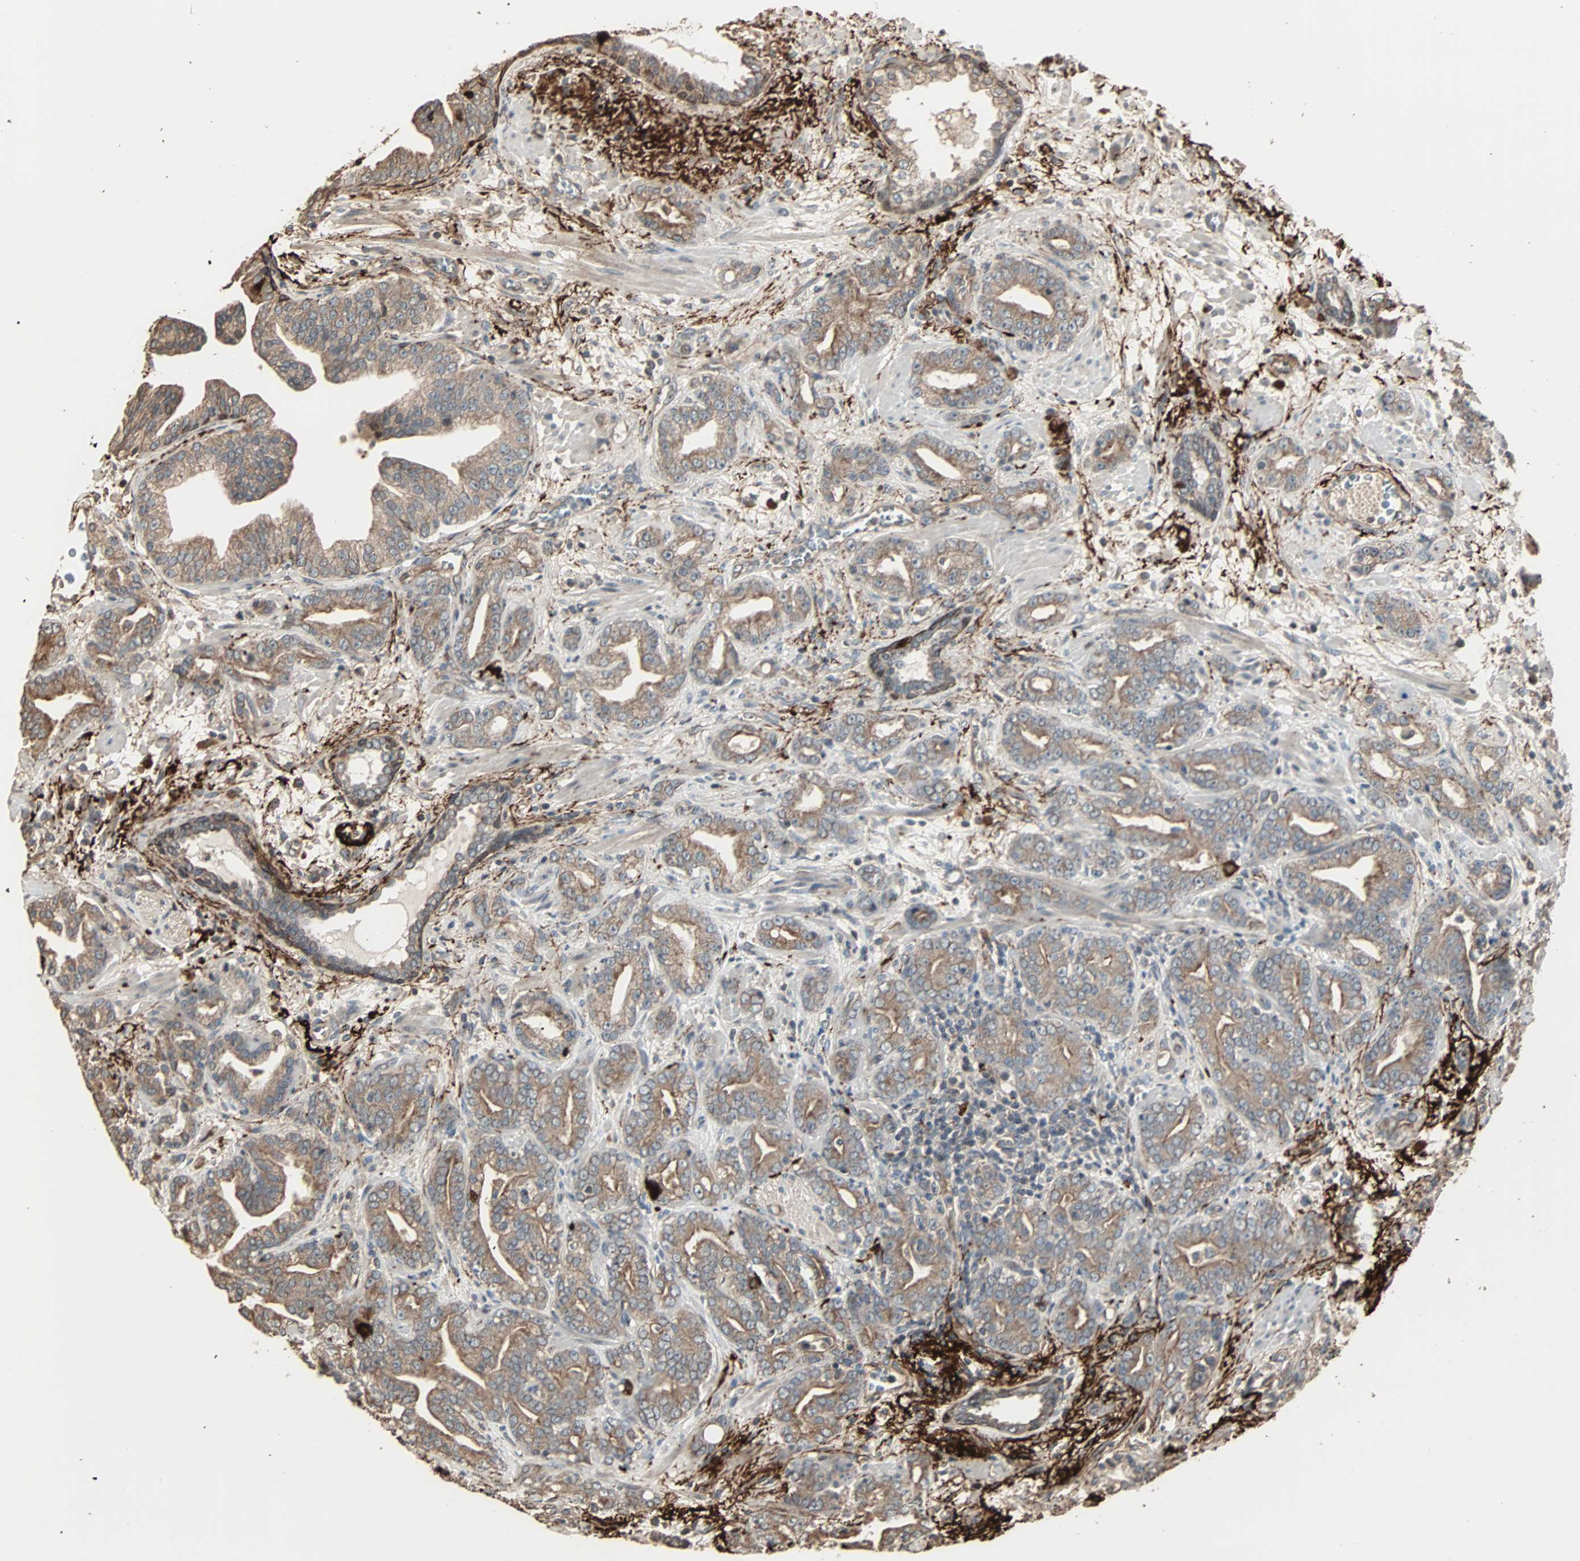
{"staining": {"intensity": "moderate", "quantity": "25%-75%", "location": "cytoplasmic/membranous"}, "tissue": "prostate cancer", "cell_type": "Tumor cells", "image_type": "cancer", "snomed": [{"axis": "morphology", "description": "Adenocarcinoma, Low grade"}, {"axis": "topography", "description": "Prostate"}], "caption": "Low-grade adenocarcinoma (prostate) was stained to show a protein in brown. There is medium levels of moderate cytoplasmic/membranous staining in about 25%-75% of tumor cells.", "gene": "CALCRL", "patient": {"sex": "male", "age": 63}}